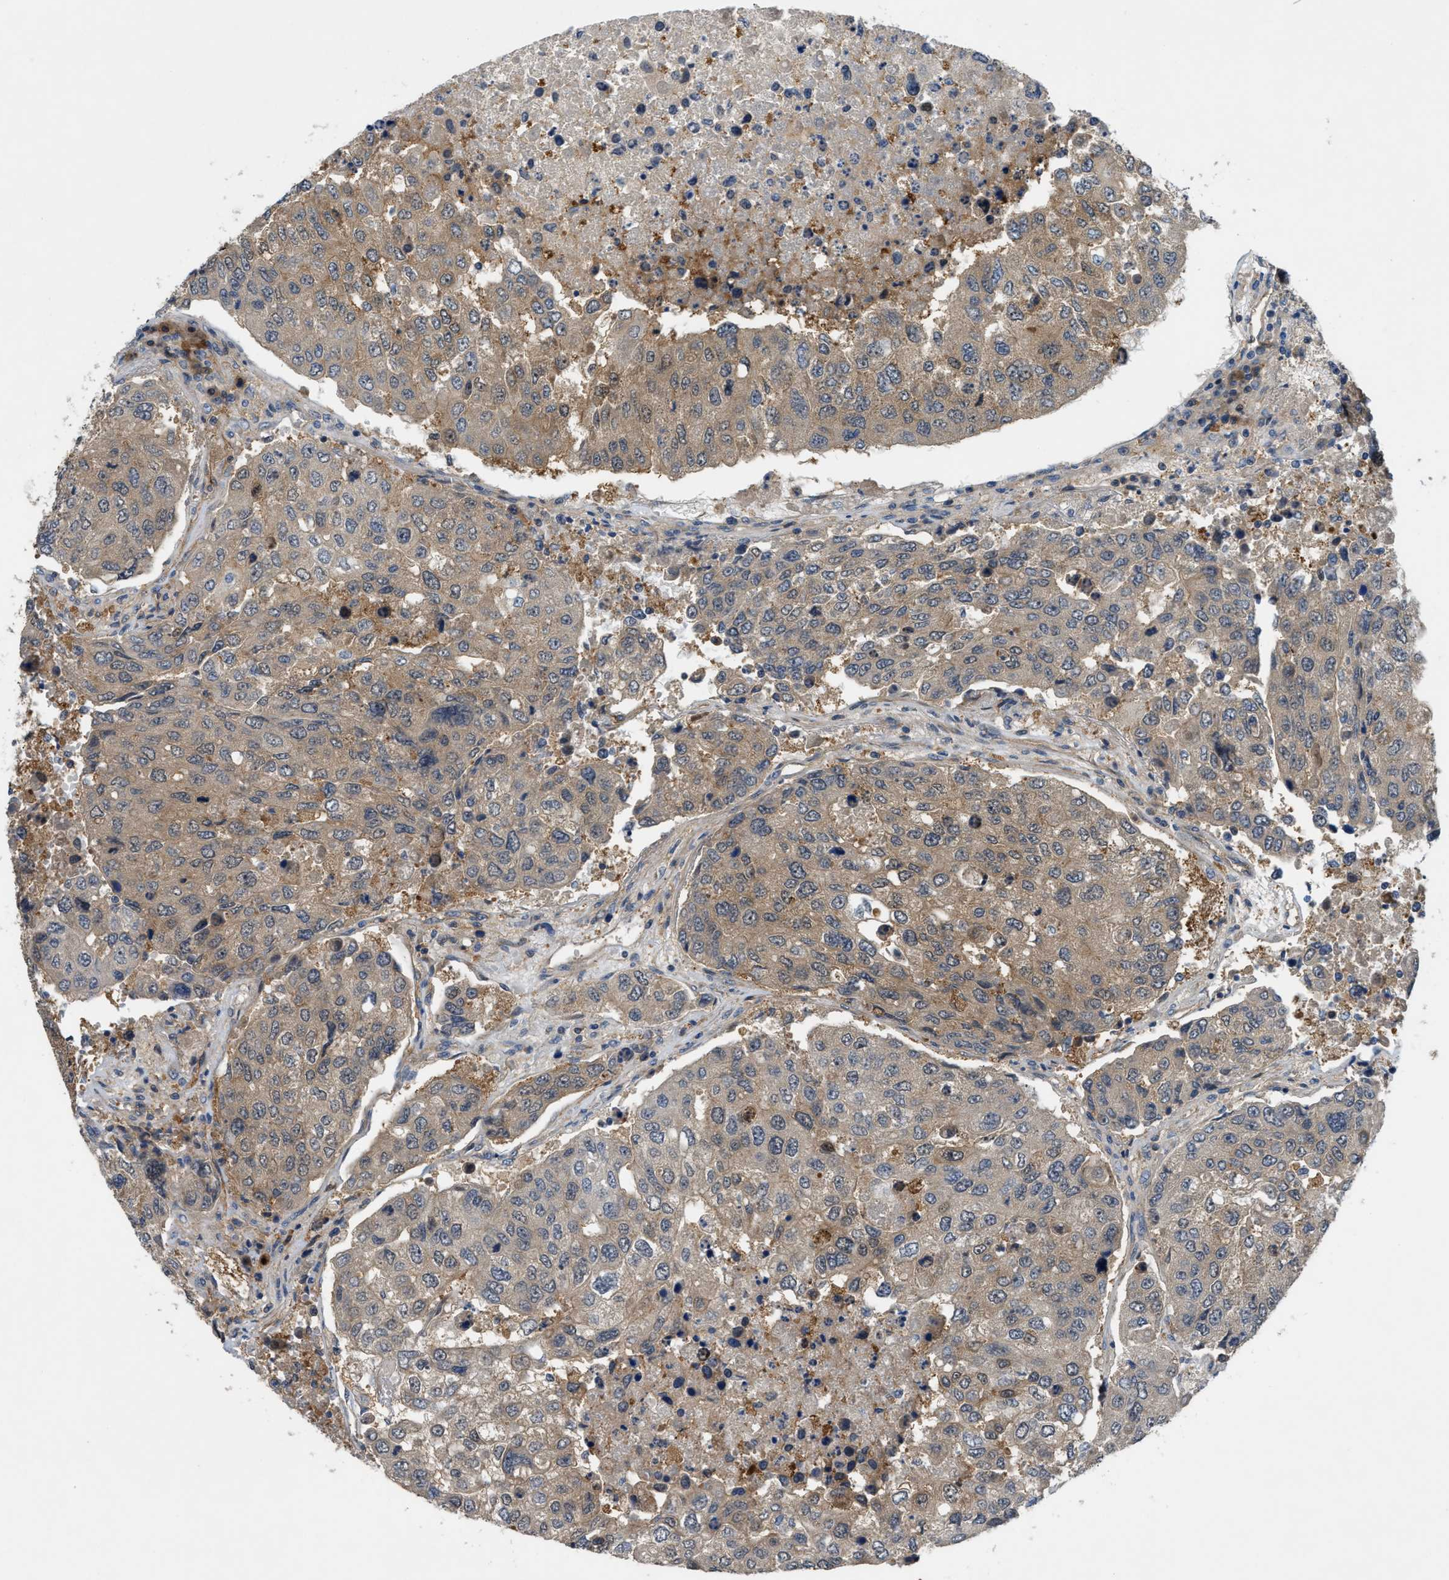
{"staining": {"intensity": "moderate", "quantity": ">75%", "location": "cytoplasmic/membranous"}, "tissue": "urothelial cancer", "cell_type": "Tumor cells", "image_type": "cancer", "snomed": [{"axis": "morphology", "description": "Urothelial carcinoma, High grade"}, {"axis": "topography", "description": "Lymph node"}, {"axis": "topography", "description": "Urinary bladder"}], "caption": "Immunohistochemical staining of urothelial cancer exhibits moderate cytoplasmic/membranous protein positivity in approximately >75% of tumor cells.", "gene": "TRAK2", "patient": {"sex": "male", "age": 51}}